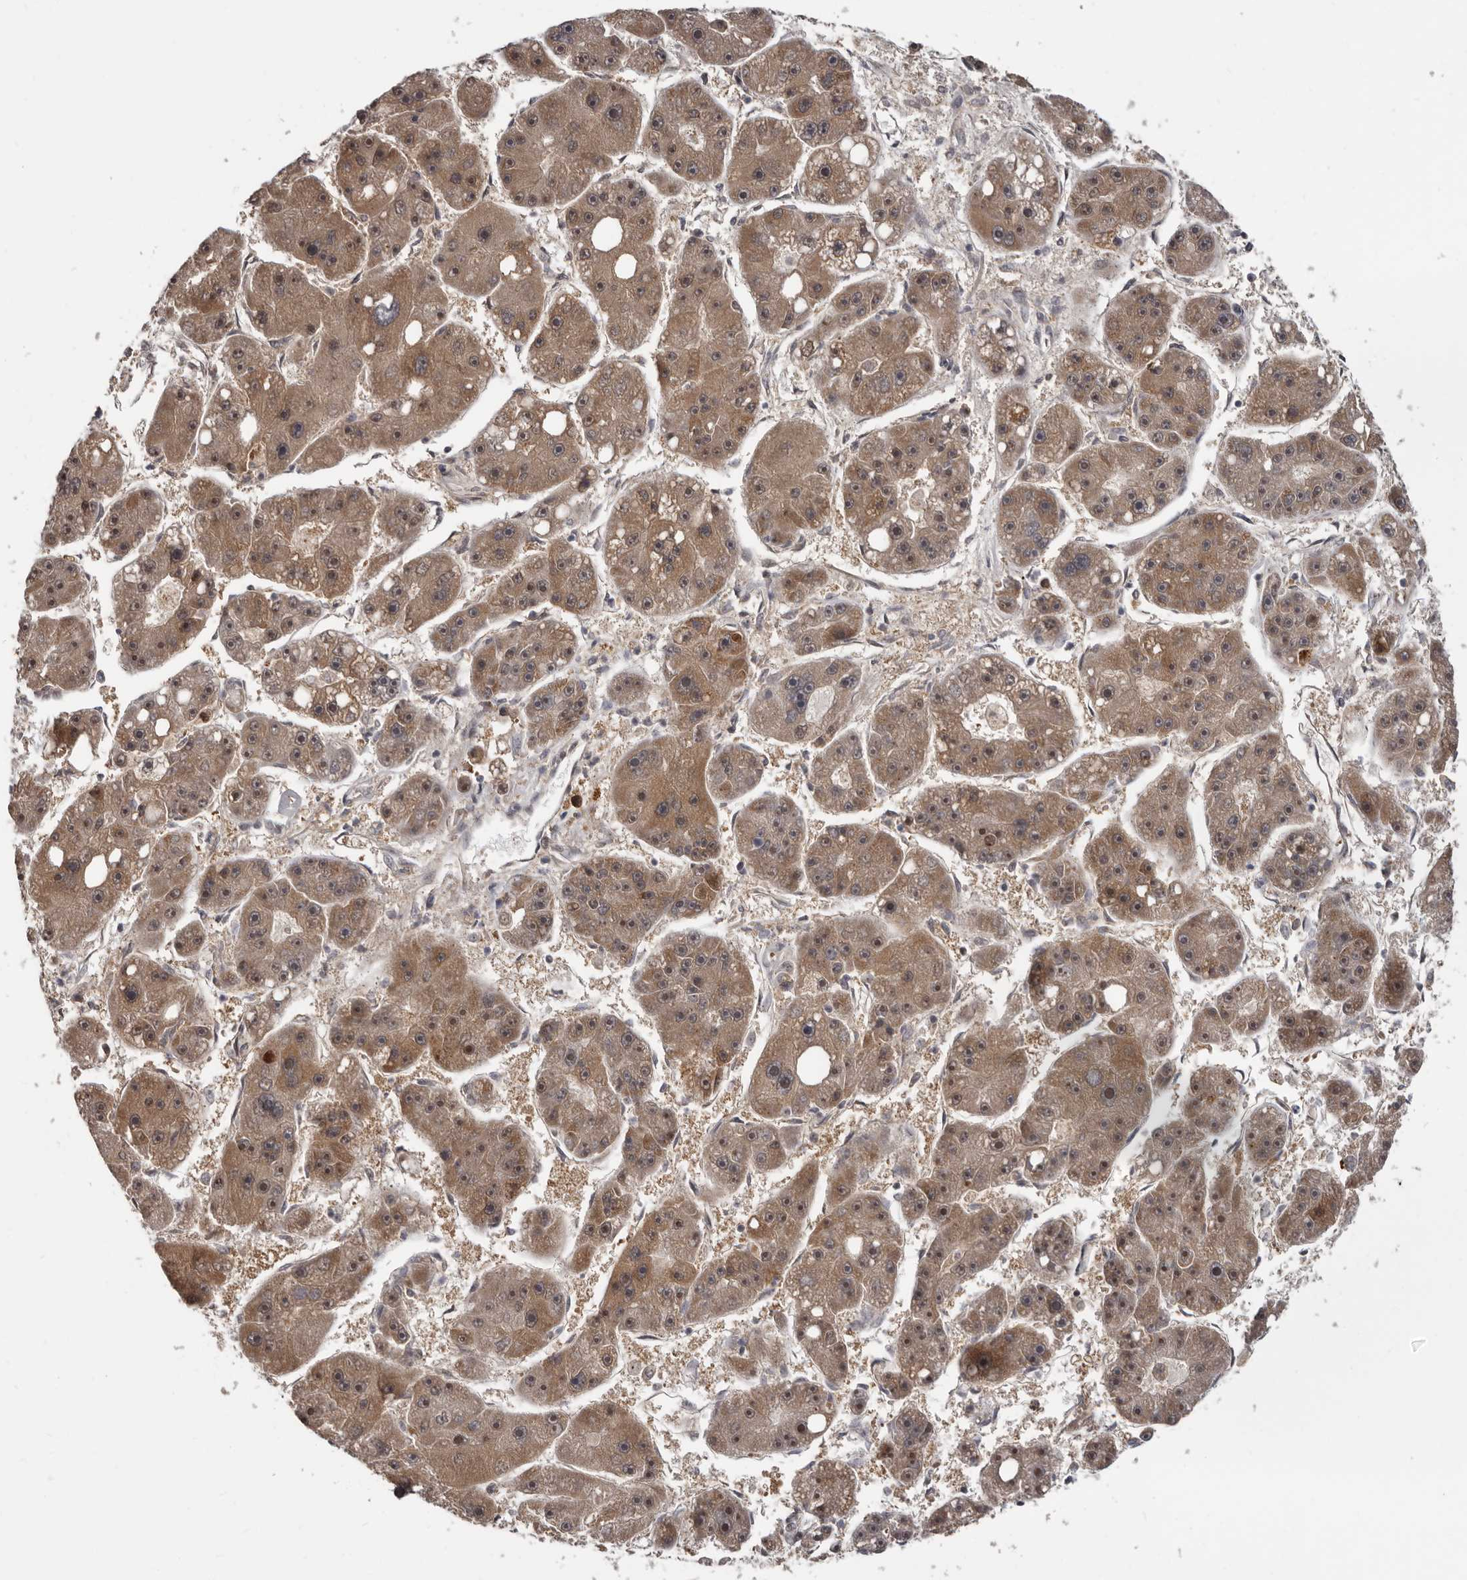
{"staining": {"intensity": "moderate", "quantity": ">75%", "location": "cytoplasmic/membranous"}, "tissue": "liver cancer", "cell_type": "Tumor cells", "image_type": "cancer", "snomed": [{"axis": "morphology", "description": "Carcinoma, Hepatocellular, NOS"}, {"axis": "topography", "description": "Liver"}], "caption": "A micrograph of human liver cancer (hepatocellular carcinoma) stained for a protein exhibits moderate cytoplasmic/membranous brown staining in tumor cells.", "gene": "BAD", "patient": {"sex": "female", "age": 61}}